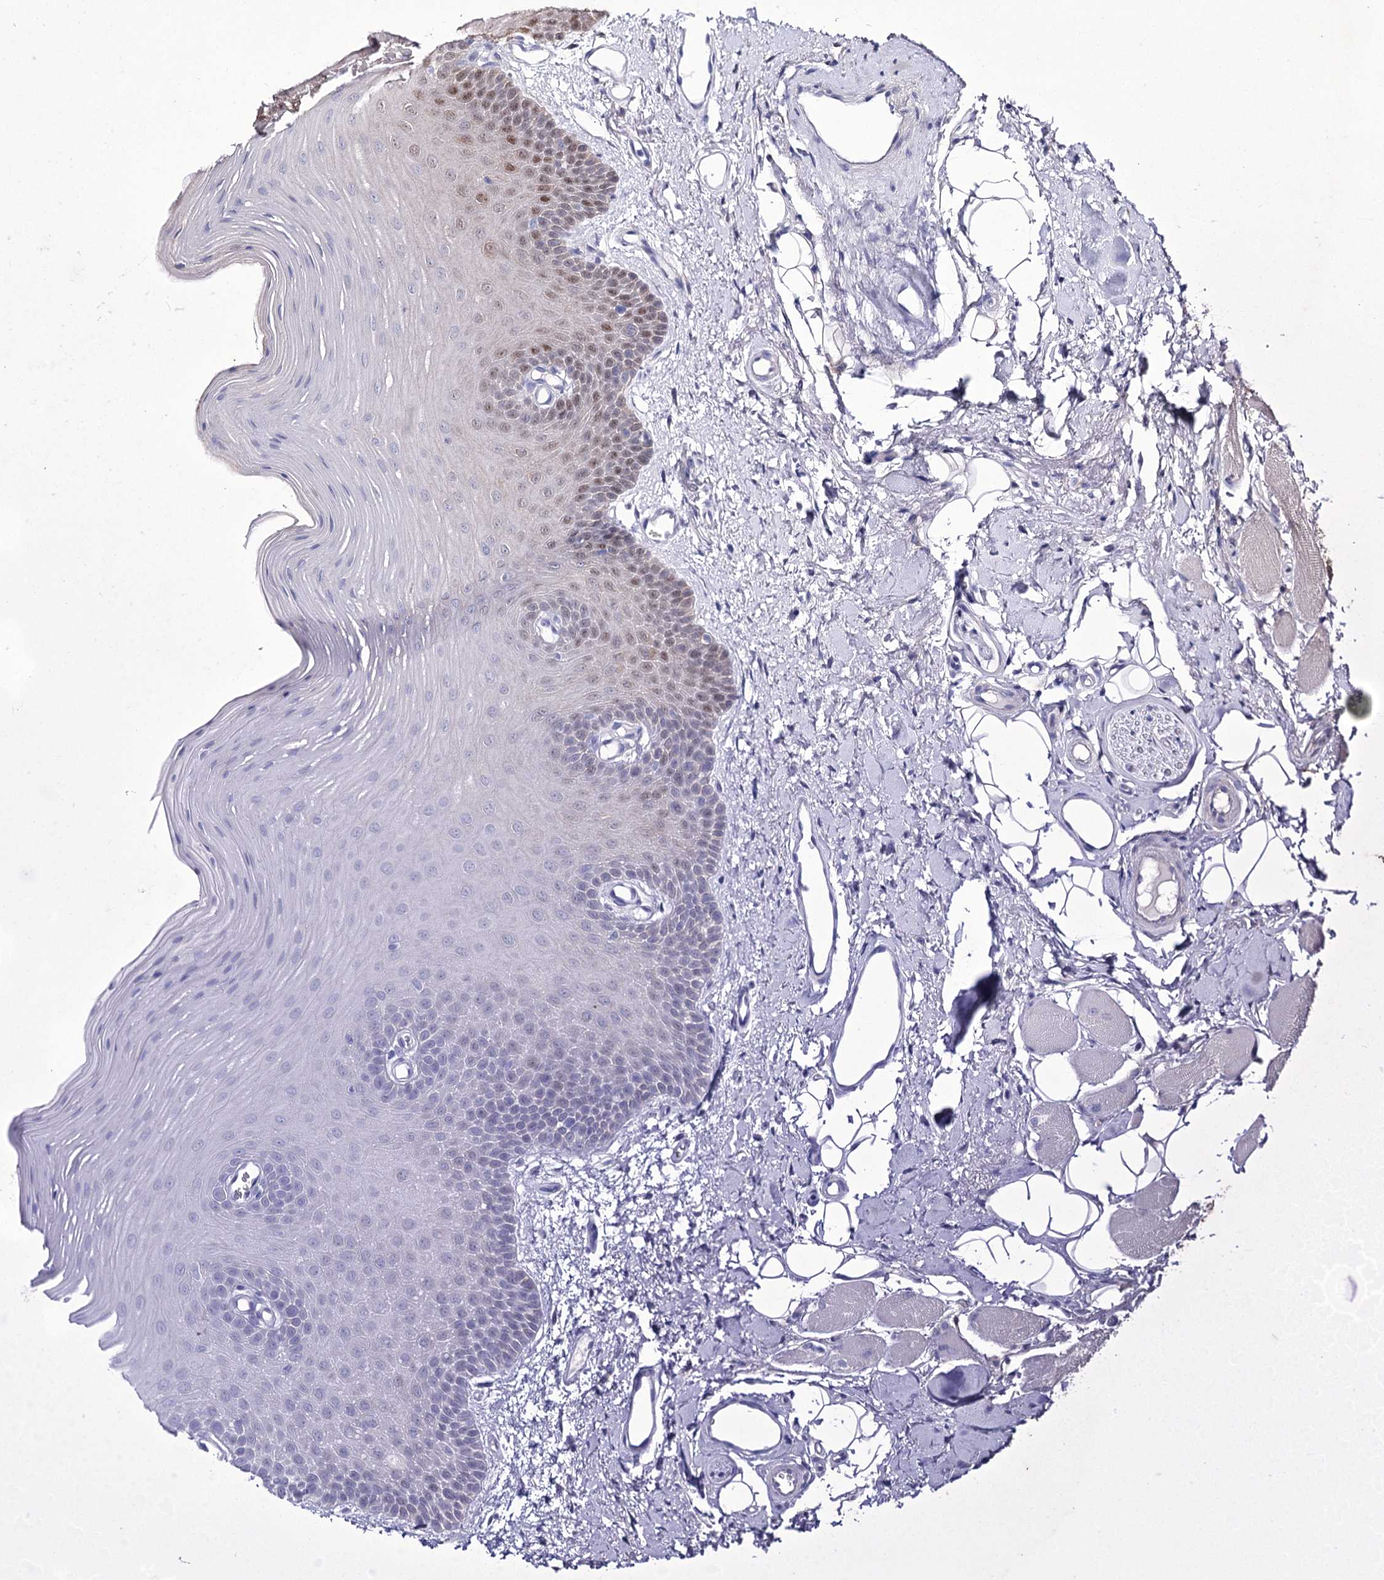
{"staining": {"intensity": "strong", "quantity": "<25%", "location": "nuclear"}, "tissue": "oral mucosa", "cell_type": "Squamous epithelial cells", "image_type": "normal", "snomed": [{"axis": "morphology", "description": "Normal tissue, NOS"}, {"axis": "topography", "description": "Oral tissue"}], "caption": "A medium amount of strong nuclear positivity is present in about <25% of squamous epithelial cells in normal oral mucosa. (Stains: DAB (3,3'-diaminobenzidine) in brown, nuclei in blue, Microscopy: brightfield microscopy at high magnification).", "gene": "UGDH", "patient": {"sex": "male", "age": 68}}